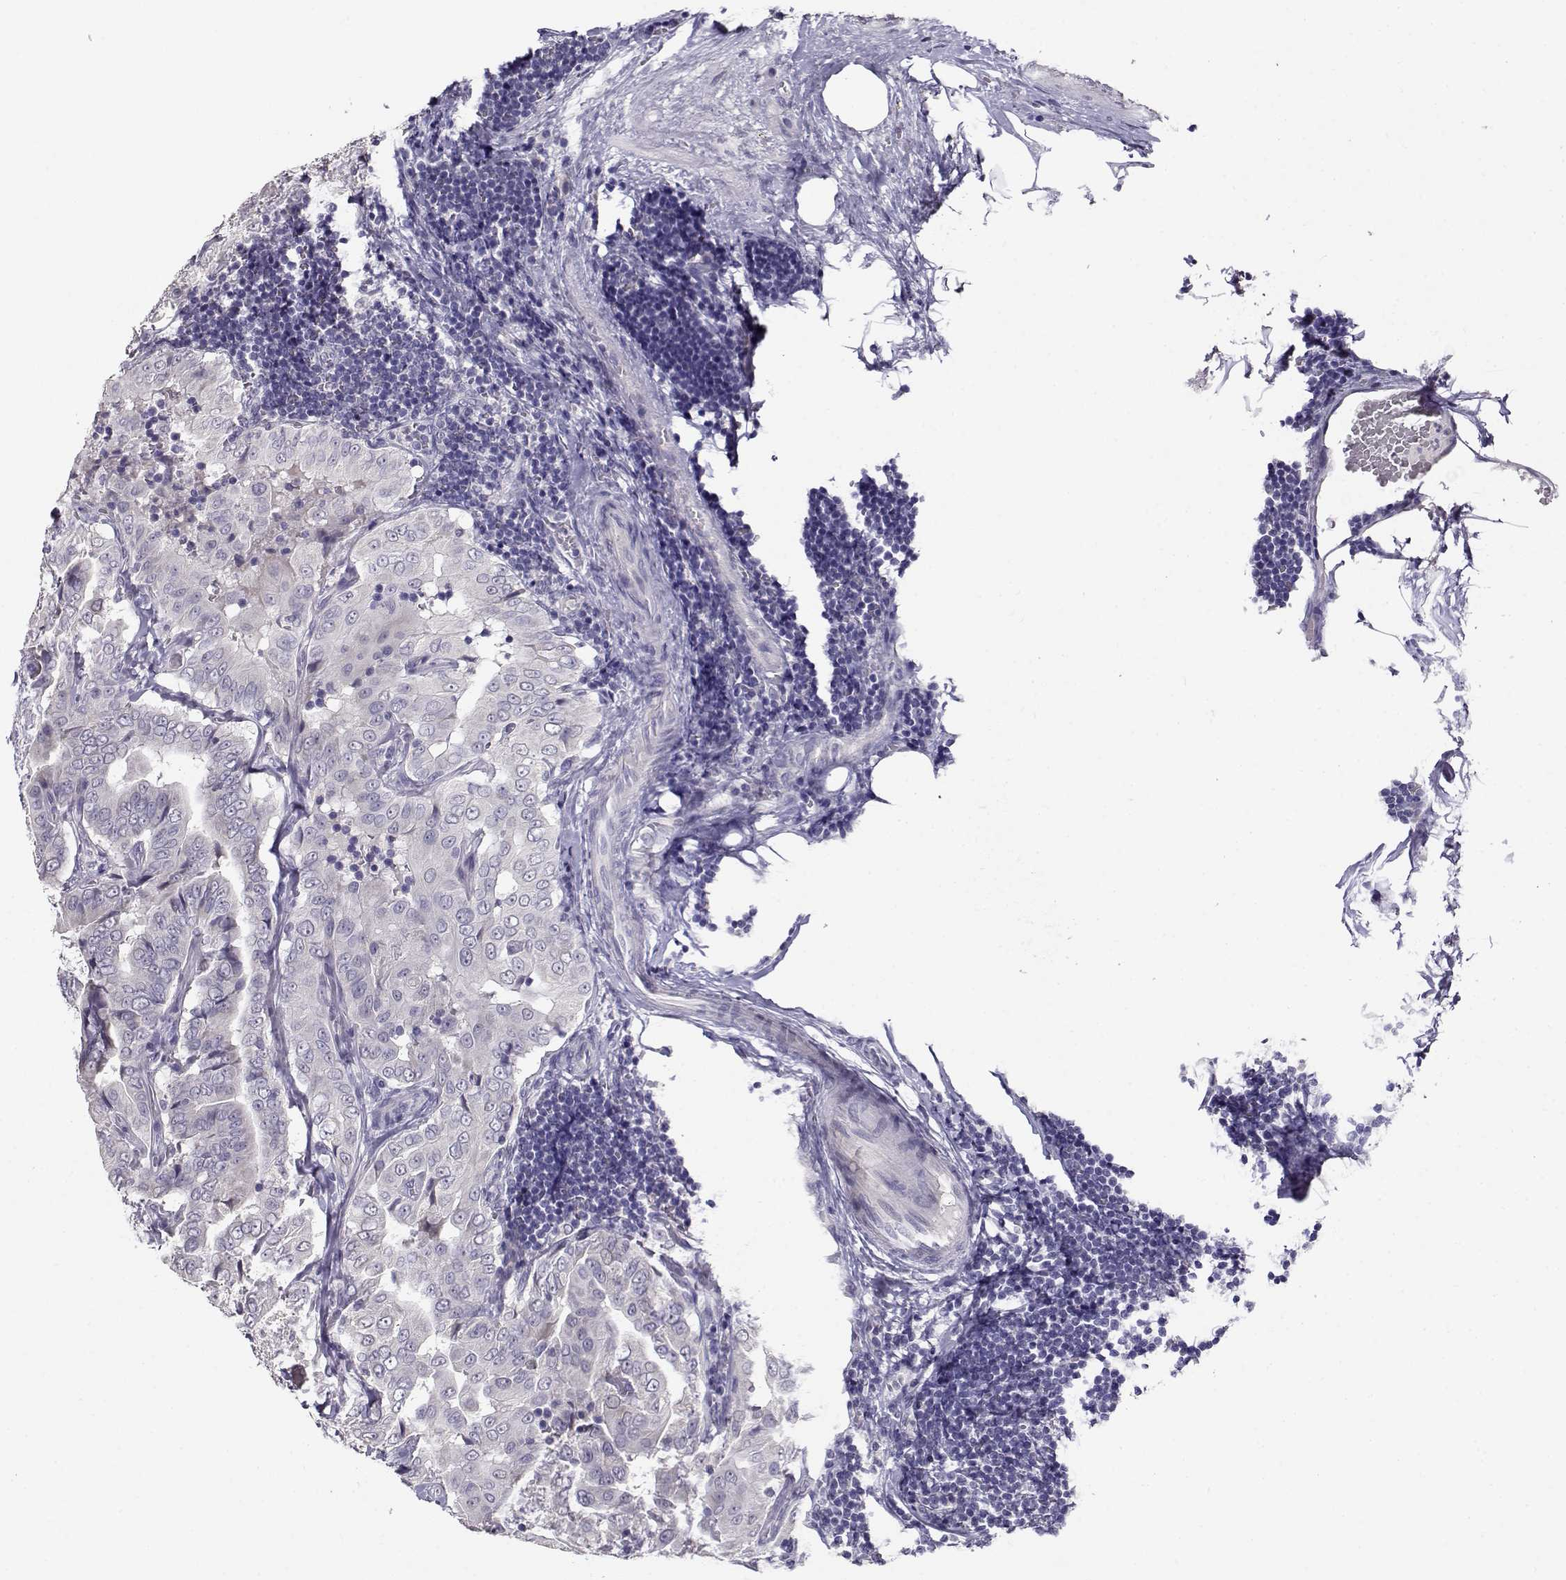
{"staining": {"intensity": "negative", "quantity": "none", "location": "none"}, "tissue": "thyroid cancer", "cell_type": "Tumor cells", "image_type": "cancer", "snomed": [{"axis": "morphology", "description": "Papillary adenocarcinoma, NOS"}, {"axis": "topography", "description": "Thyroid gland"}], "caption": "A high-resolution image shows IHC staining of papillary adenocarcinoma (thyroid), which exhibits no significant expression in tumor cells.", "gene": "RHOXF2", "patient": {"sex": "male", "age": 61}}